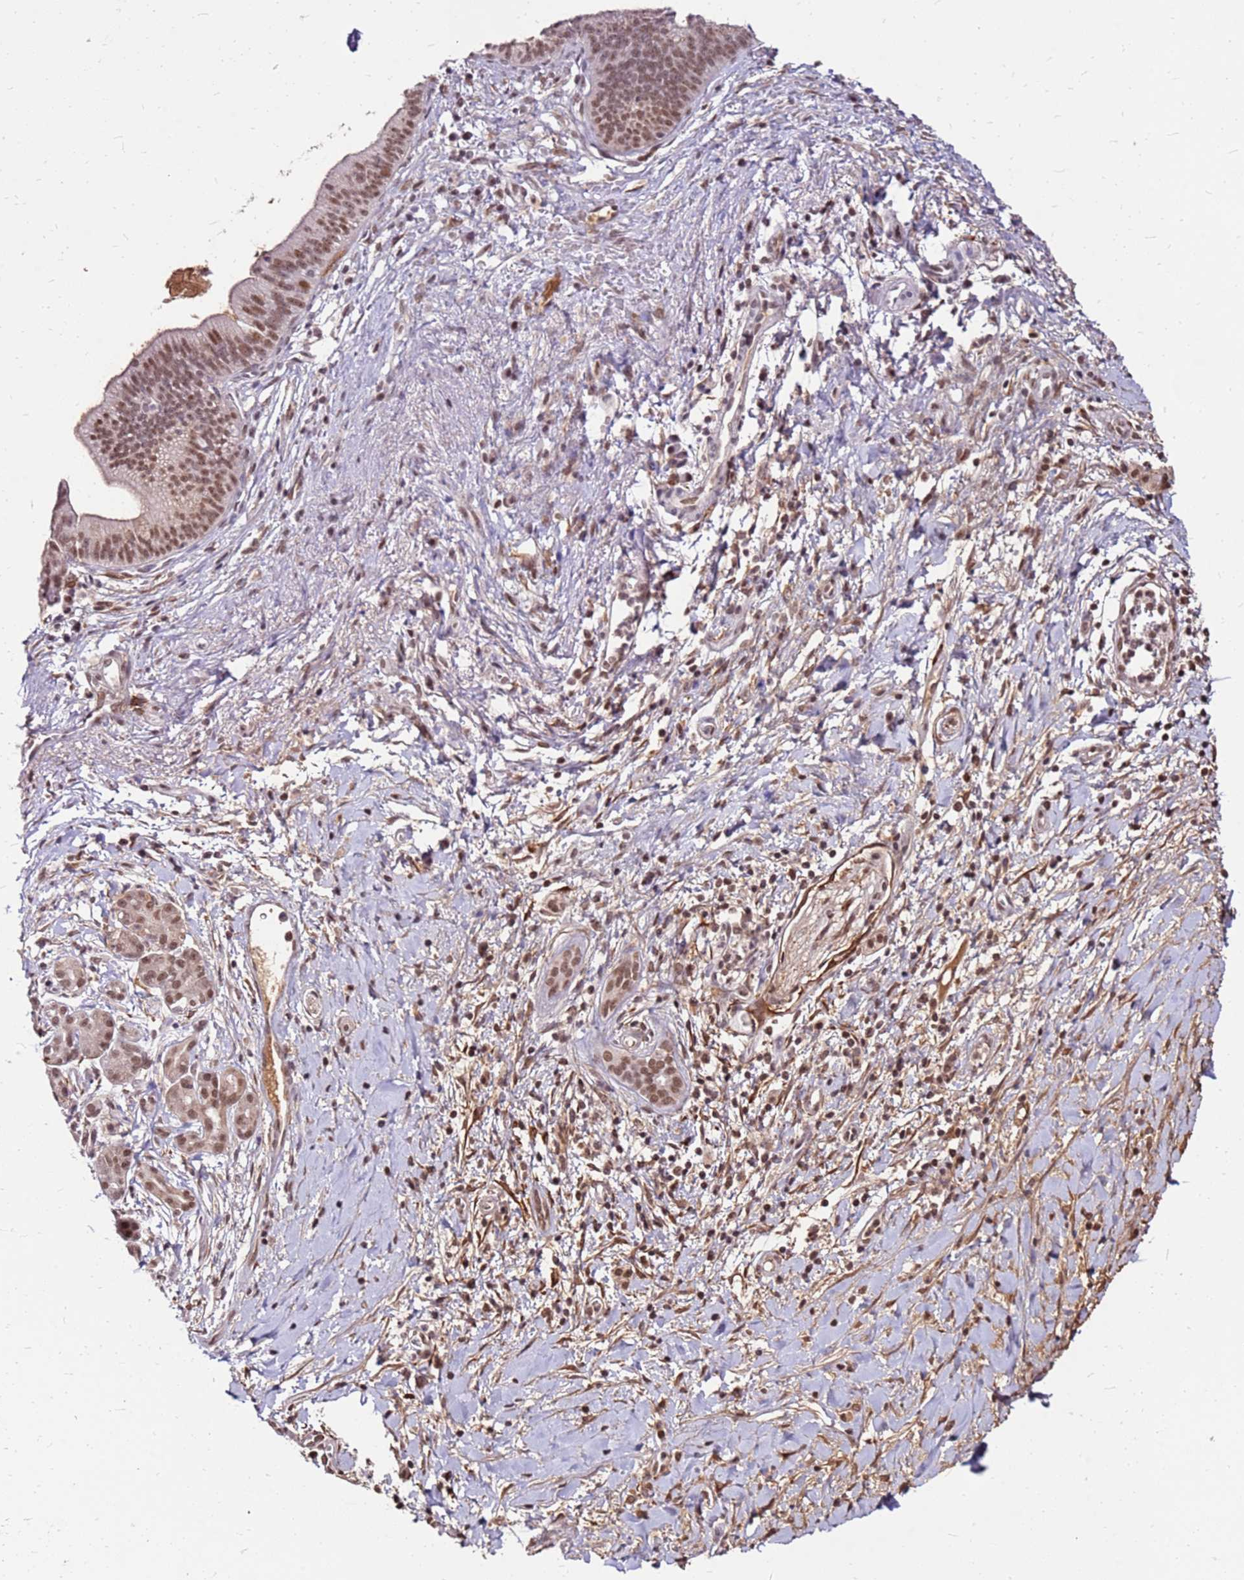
{"staining": {"intensity": "moderate", "quantity": ">75%", "location": "cytoplasmic/membranous,nuclear"}, "tissue": "pancreatic cancer", "cell_type": "Tumor cells", "image_type": "cancer", "snomed": [{"axis": "morphology", "description": "Adenocarcinoma, NOS"}, {"axis": "topography", "description": "Pancreas"}], "caption": "A medium amount of moderate cytoplasmic/membranous and nuclear expression is seen in about >75% of tumor cells in pancreatic adenocarcinoma tissue.", "gene": "ALDH1A3", "patient": {"sex": "male", "age": 78}}